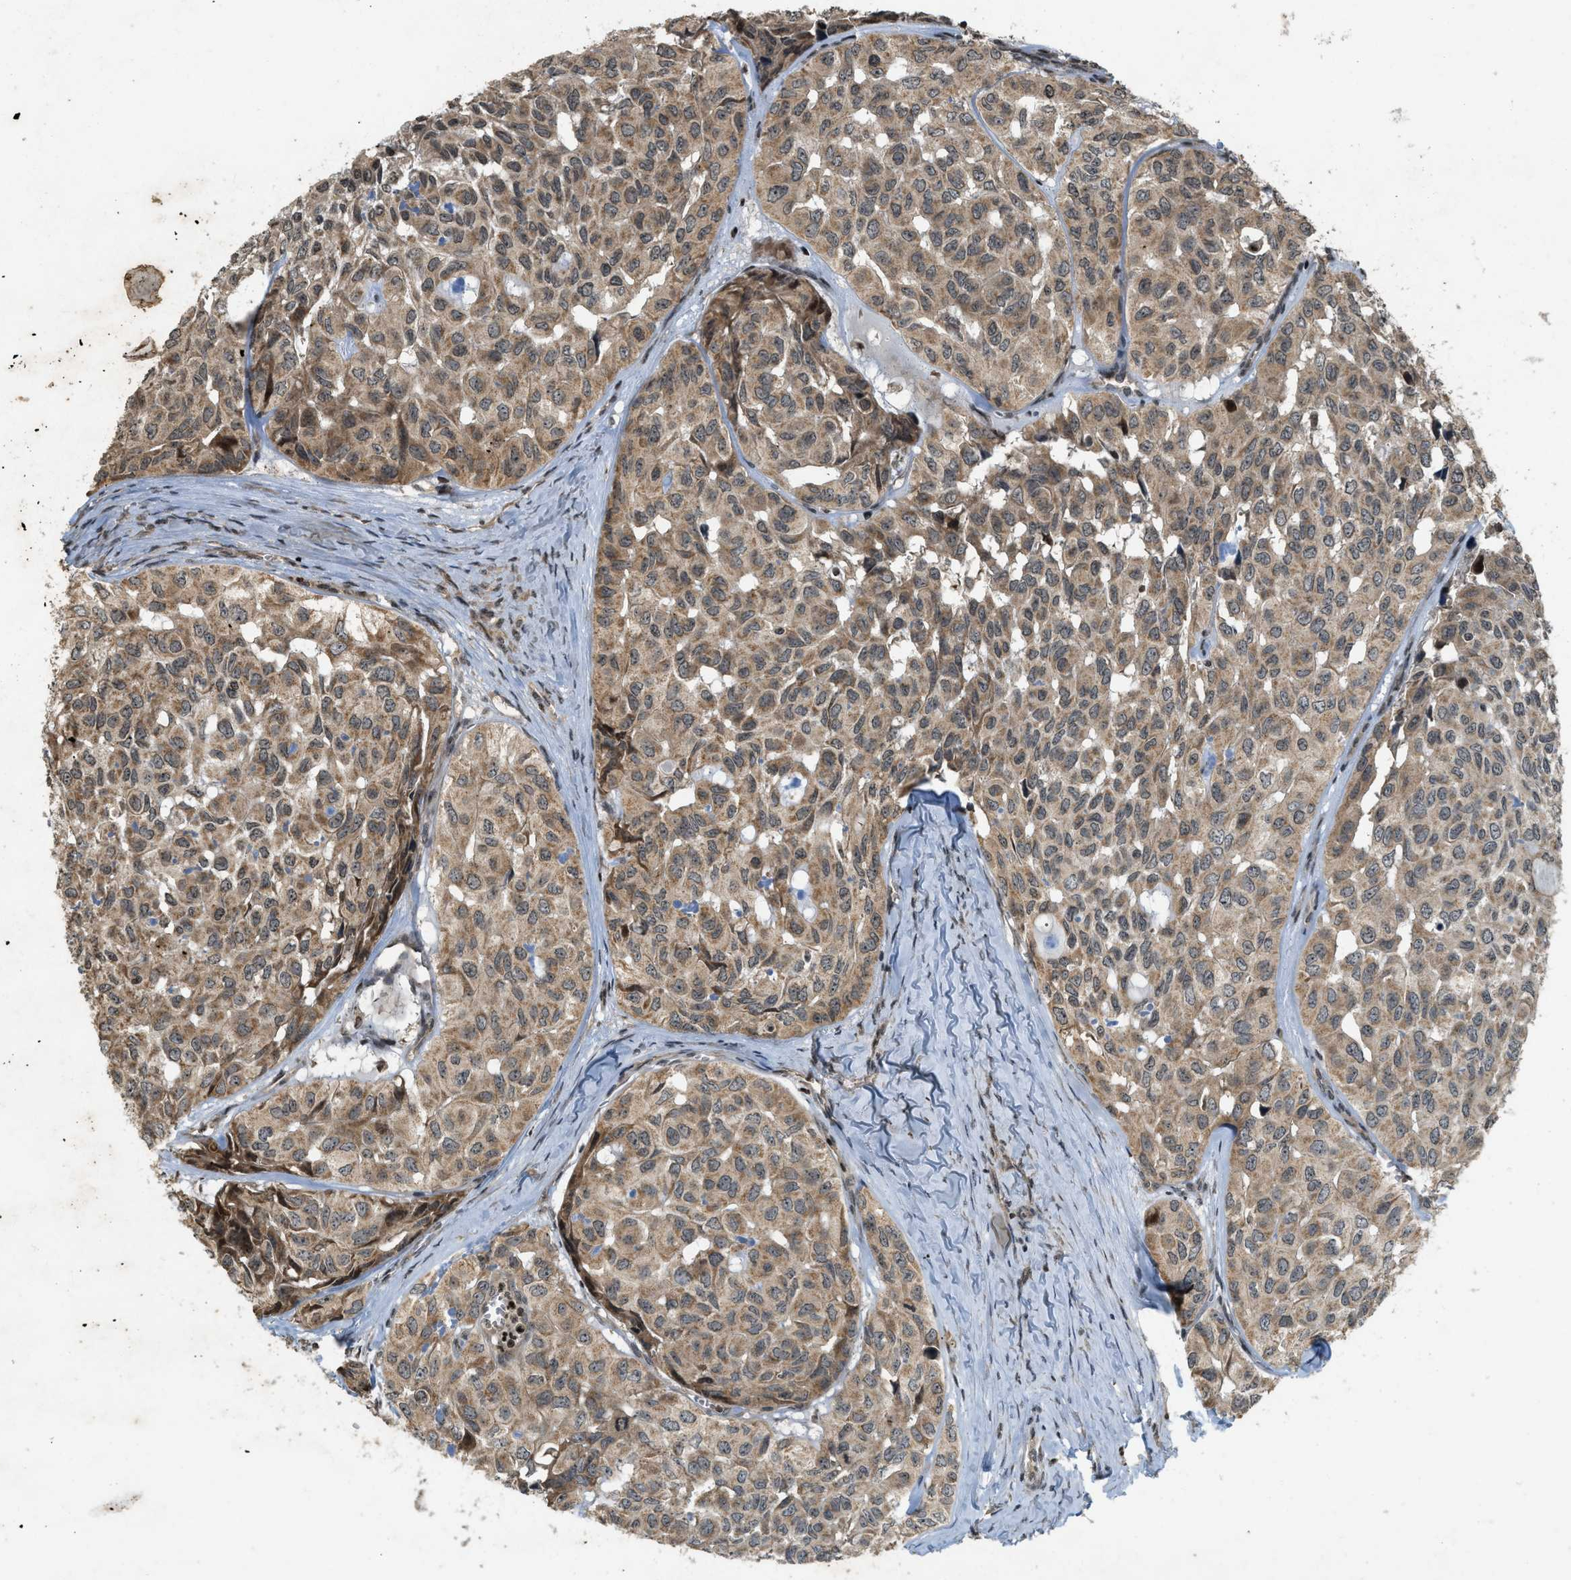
{"staining": {"intensity": "moderate", "quantity": ">75%", "location": "cytoplasmic/membranous,nuclear"}, "tissue": "head and neck cancer", "cell_type": "Tumor cells", "image_type": "cancer", "snomed": [{"axis": "morphology", "description": "Adenocarcinoma, NOS"}, {"axis": "topography", "description": "Salivary gland, NOS"}, {"axis": "topography", "description": "Head-Neck"}], "caption": "Protein staining demonstrates moderate cytoplasmic/membranous and nuclear positivity in about >75% of tumor cells in adenocarcinoma (head and neck).", "gene": "SIAH1", "patient": {"sex": "female", "age": 76}}